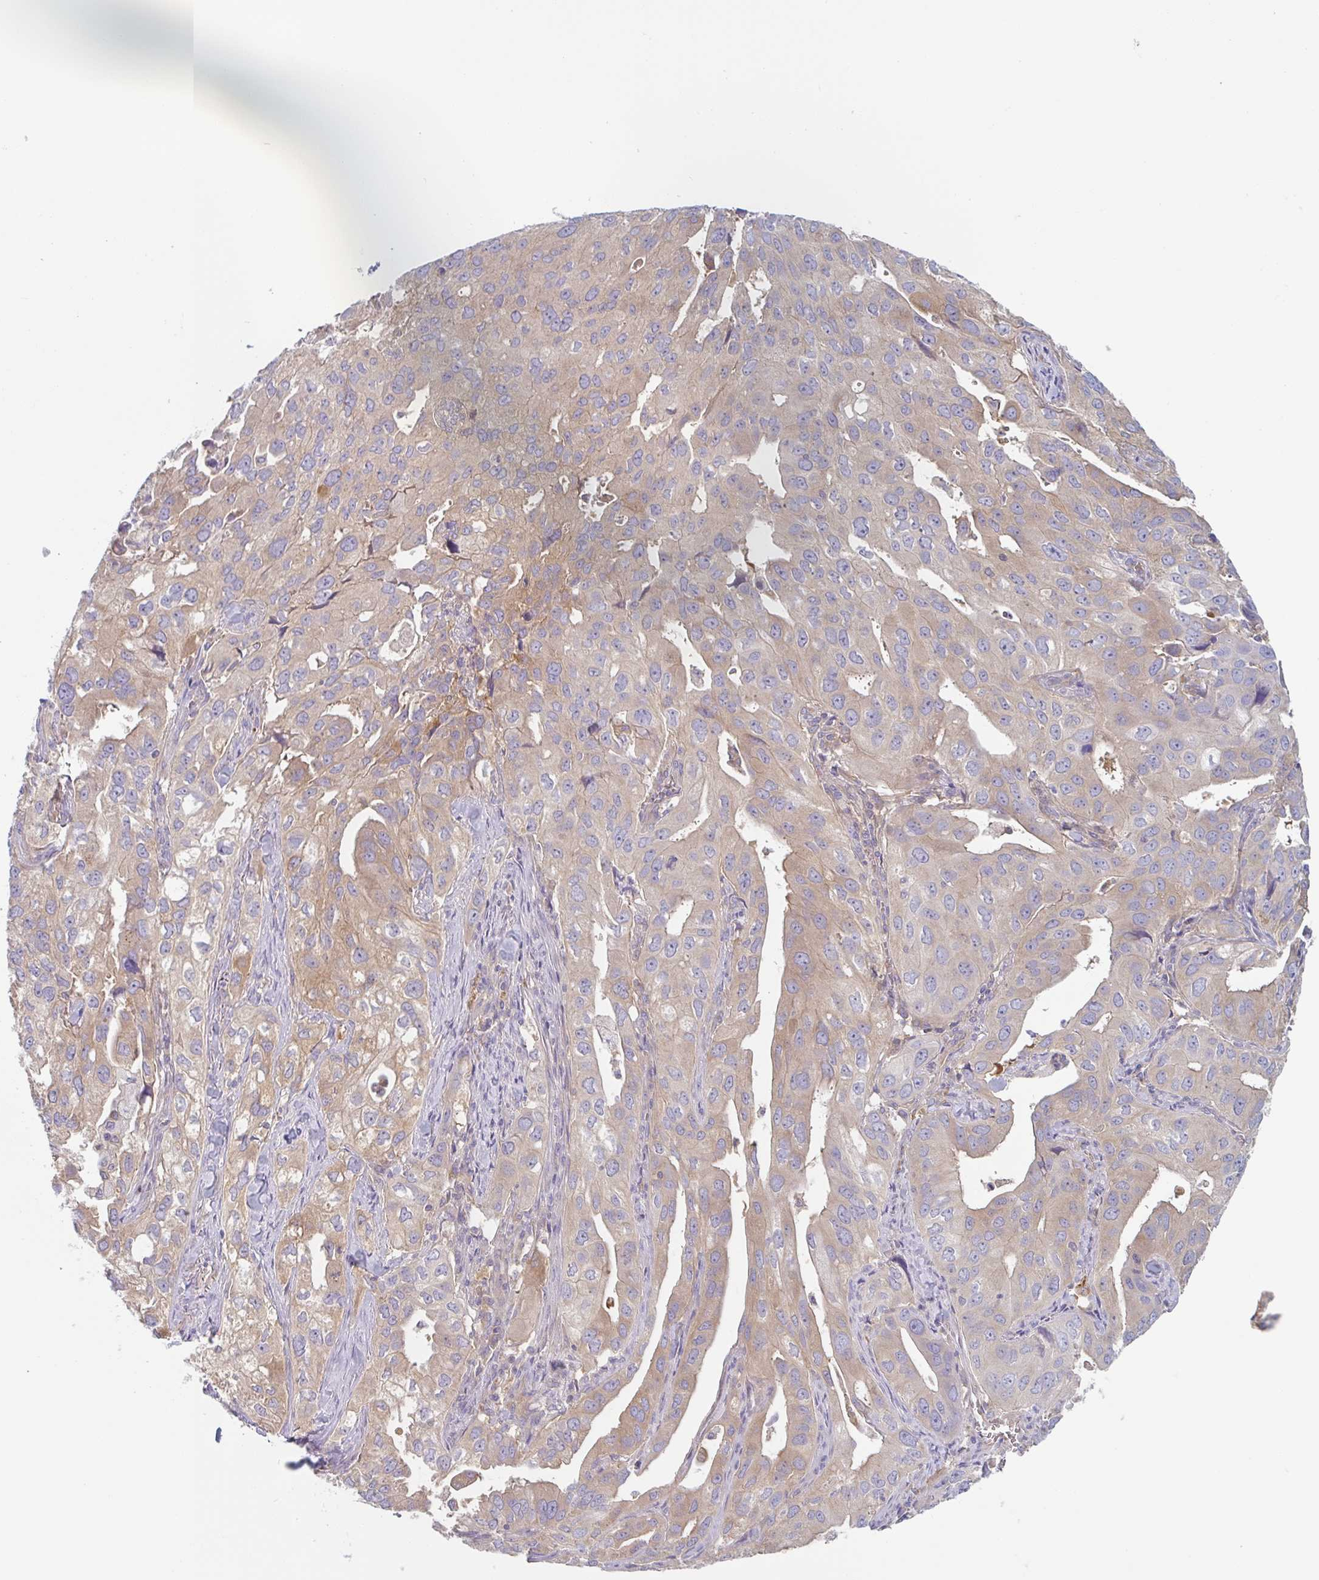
{"staining": {"intensity": "weak", "quantity": ">75%", "location": "cytoplasmic/membranous"}, "tissue": "lung cancer", "cell_type": "Tumor cells", "image_type": "cancer", "snomed": [{"axis": "morphology", "description": "Adenocarcinoma, NOS"}, {"axis": "topography", "description": "Lung"}], "caption": "Immunohistochemical staining of lung cancer demonstrates weak cytoplasmic/membranous protein staining in about >75% of tumor cells. Using DAB (brown) and hematoxylin (blue) stains, captured at high magnification using brightfield microscopy.", "gene": "AMPD2", "patient": {"sex": "male", "age": 48}}